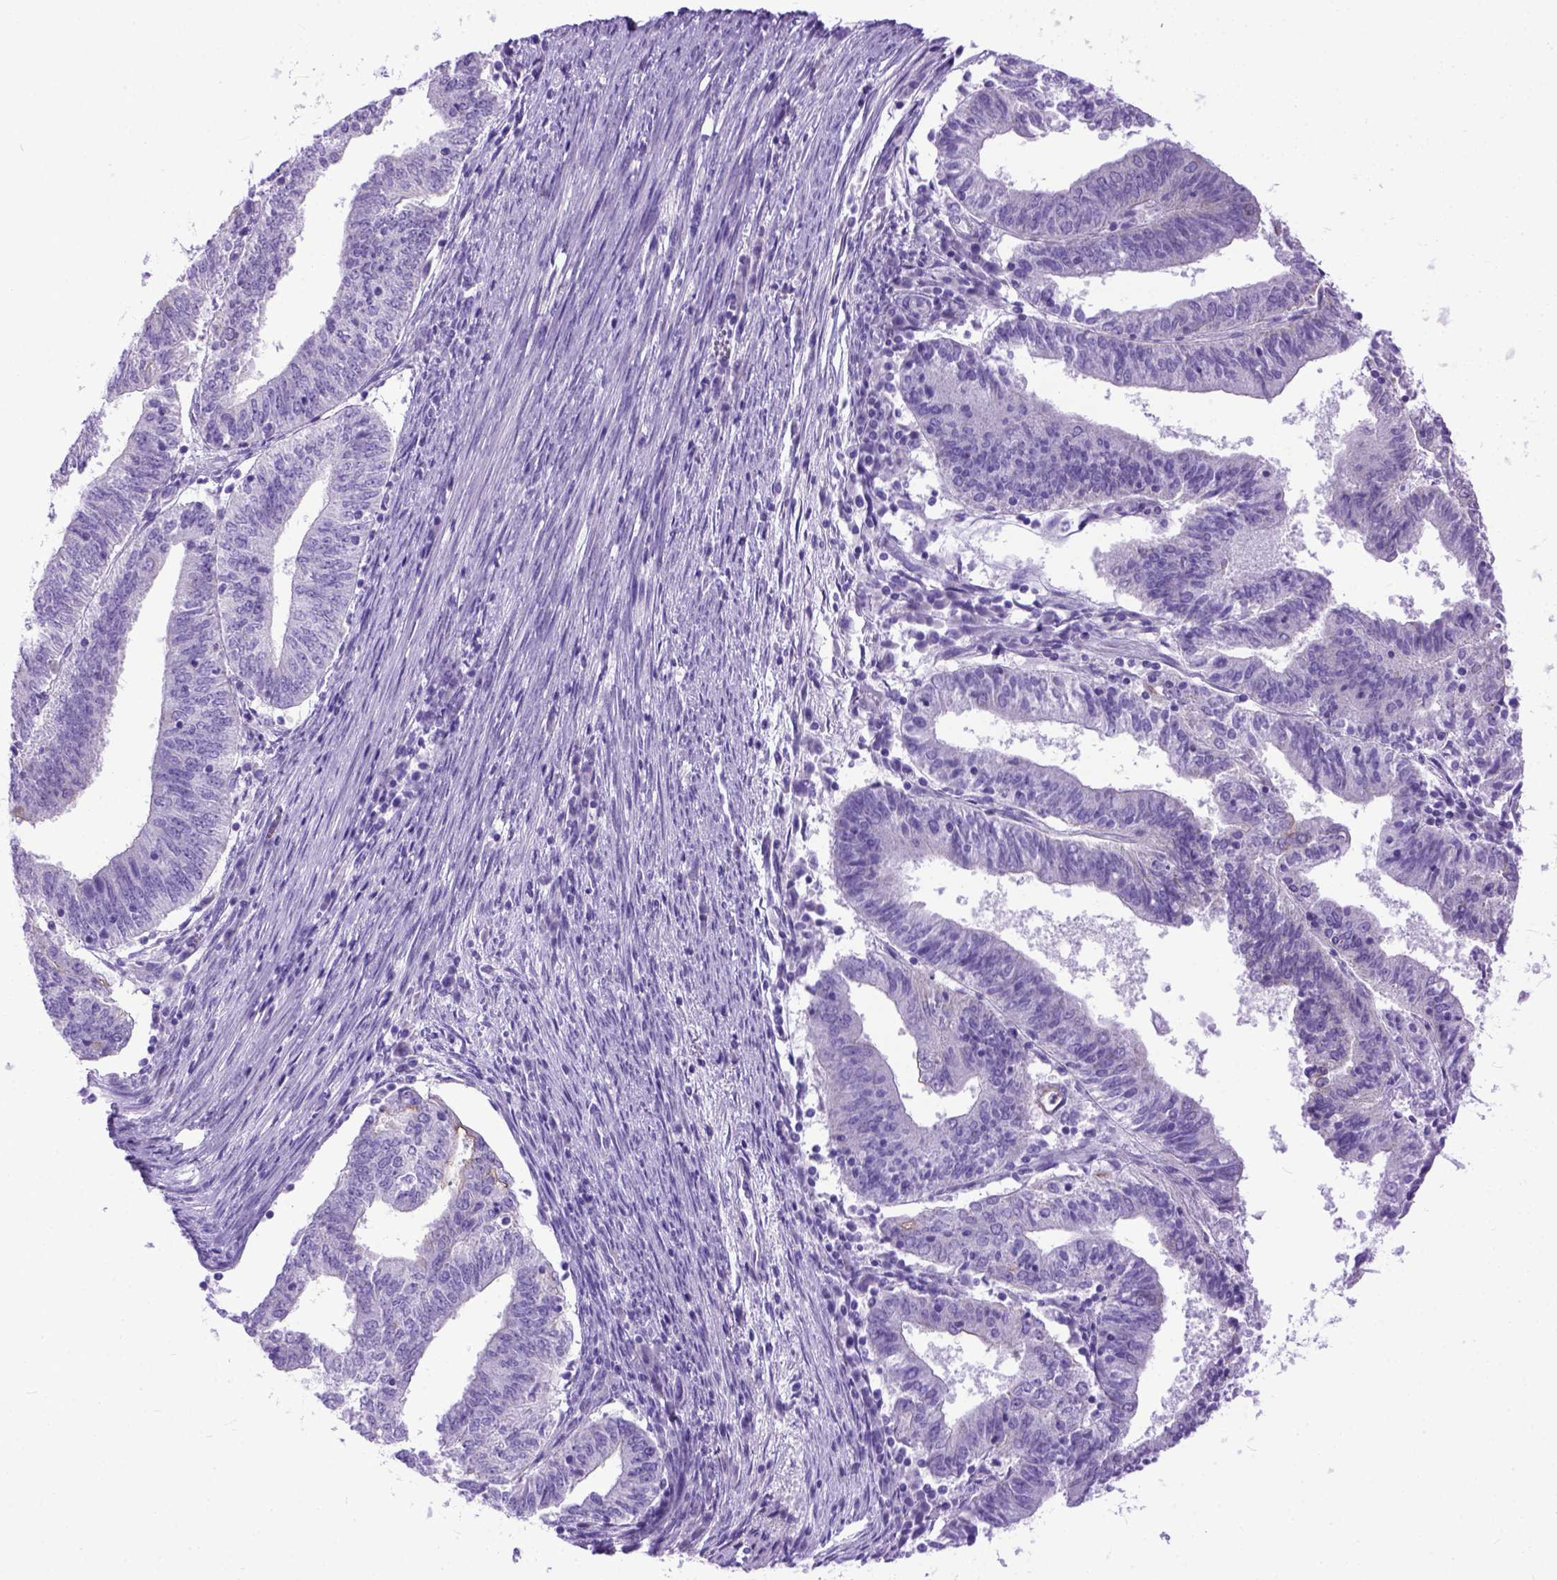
{"staining": {"intensity": "negative", "quantity": "none", "location": "none"}, "tissue": "endometrial cancer", "cell_type": "Tumor cells", "image_type": "cancer", "snomed": [{"axis": "morphology", "description": "Adenocarcinoma, NOS"}, {"axis": "topography", "description": "Endometrium"}], "caption": "Immunohistochemistry (IHC) histopathology image of human endometrial cancer stained for a protein (brown), which shows no positivity in tumor cells. (IHC, brightfield microscopy, high magnification).", "gene": "PPL", "patient": {"sex": "female", "age": 82}}